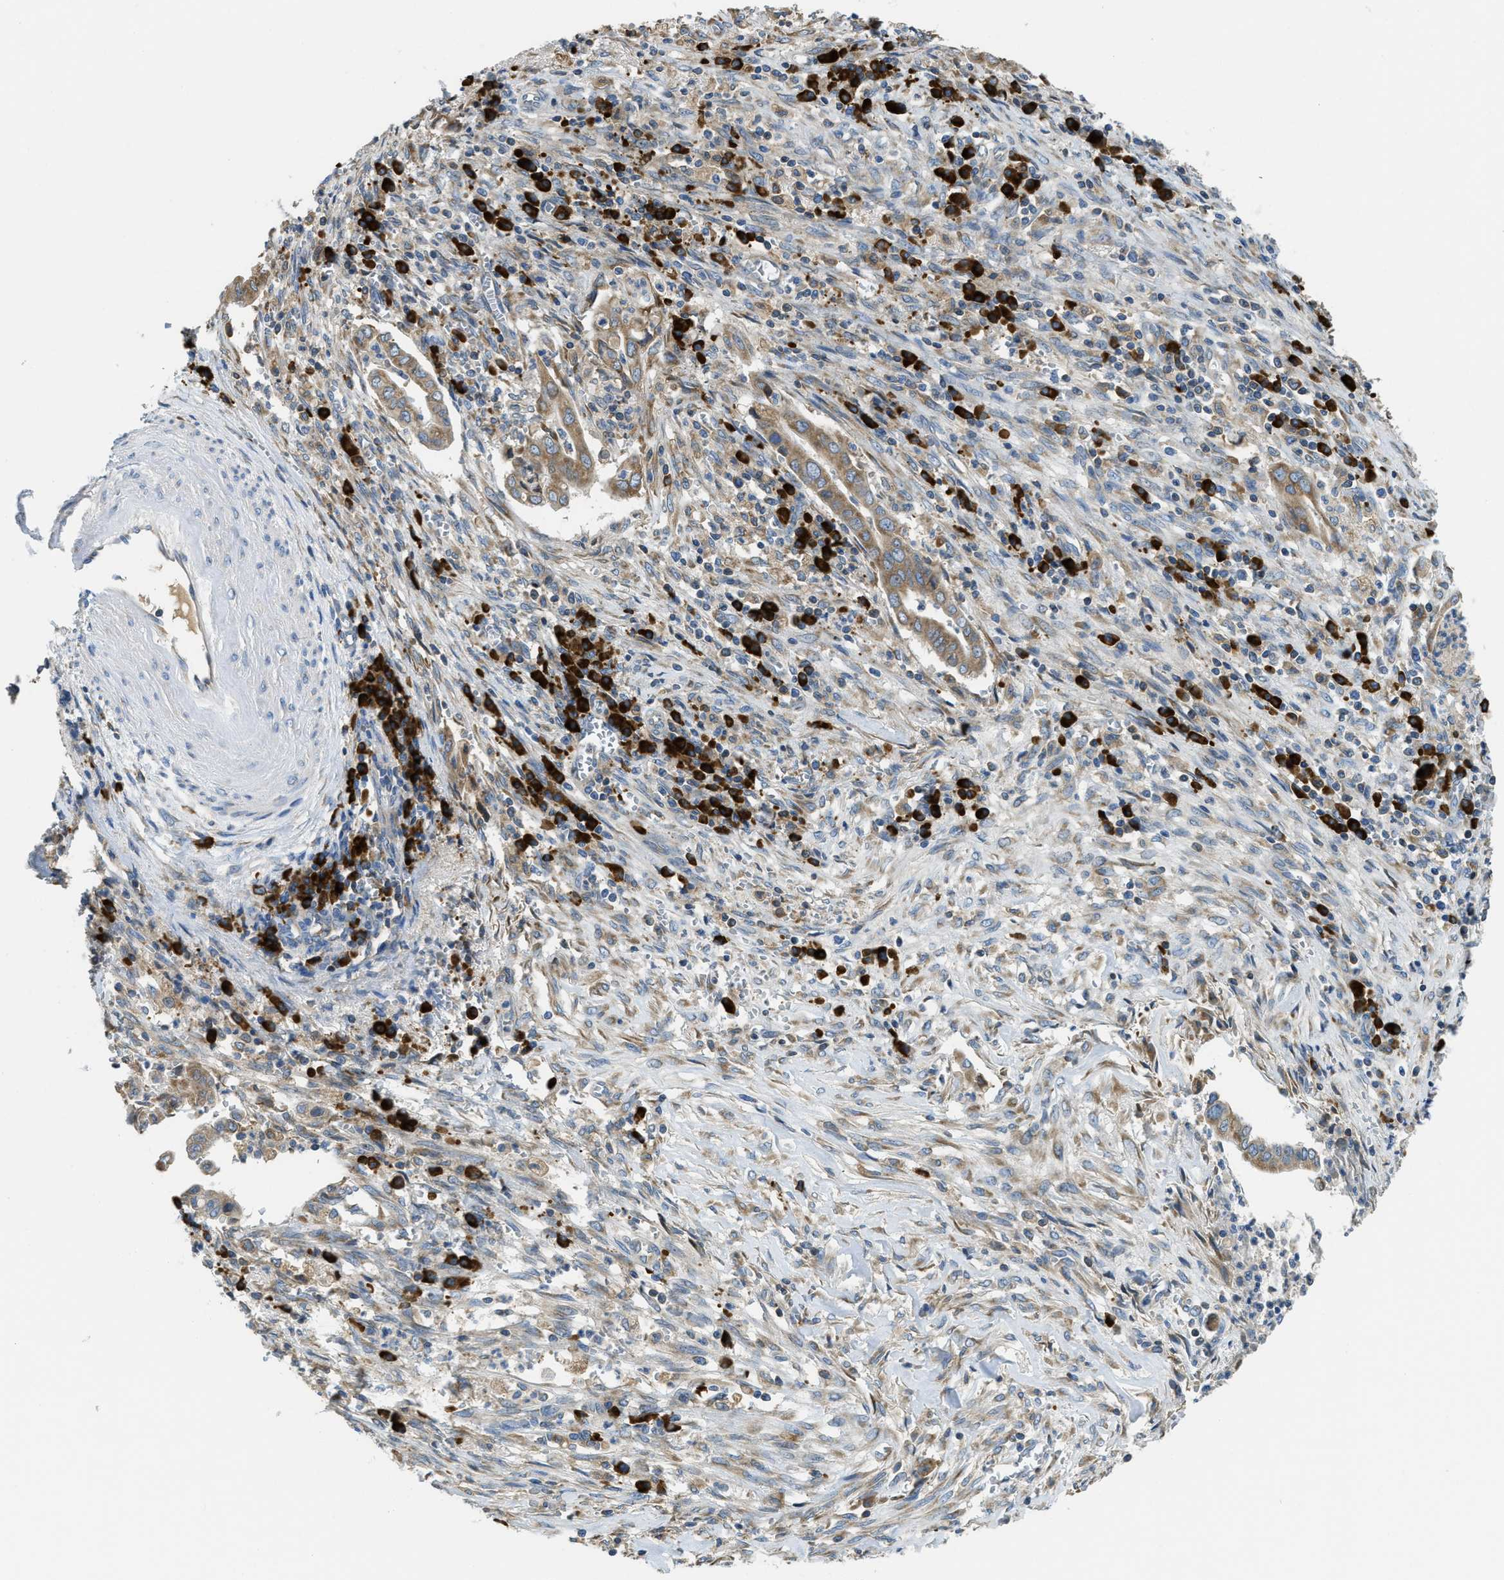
{"staining": {"intensity": "weak", "quantity": ">75%", "location": "cytoplasmic/membranous"}, "tissue": "cervical cancer", "cell_type": "Tumor cells", "image_type": "cancer", "snomed": [{"axis": "morphology", "description": "Adenocarcinoma, NOS"}, {"axis": "topography", "description": "Cervix"}], "caption": "Human cervical cancer stained with a protein marker shows weak staining in tumor cells.", "gene": "SSR1", "patient": {"sex": "female", "age": 44}}